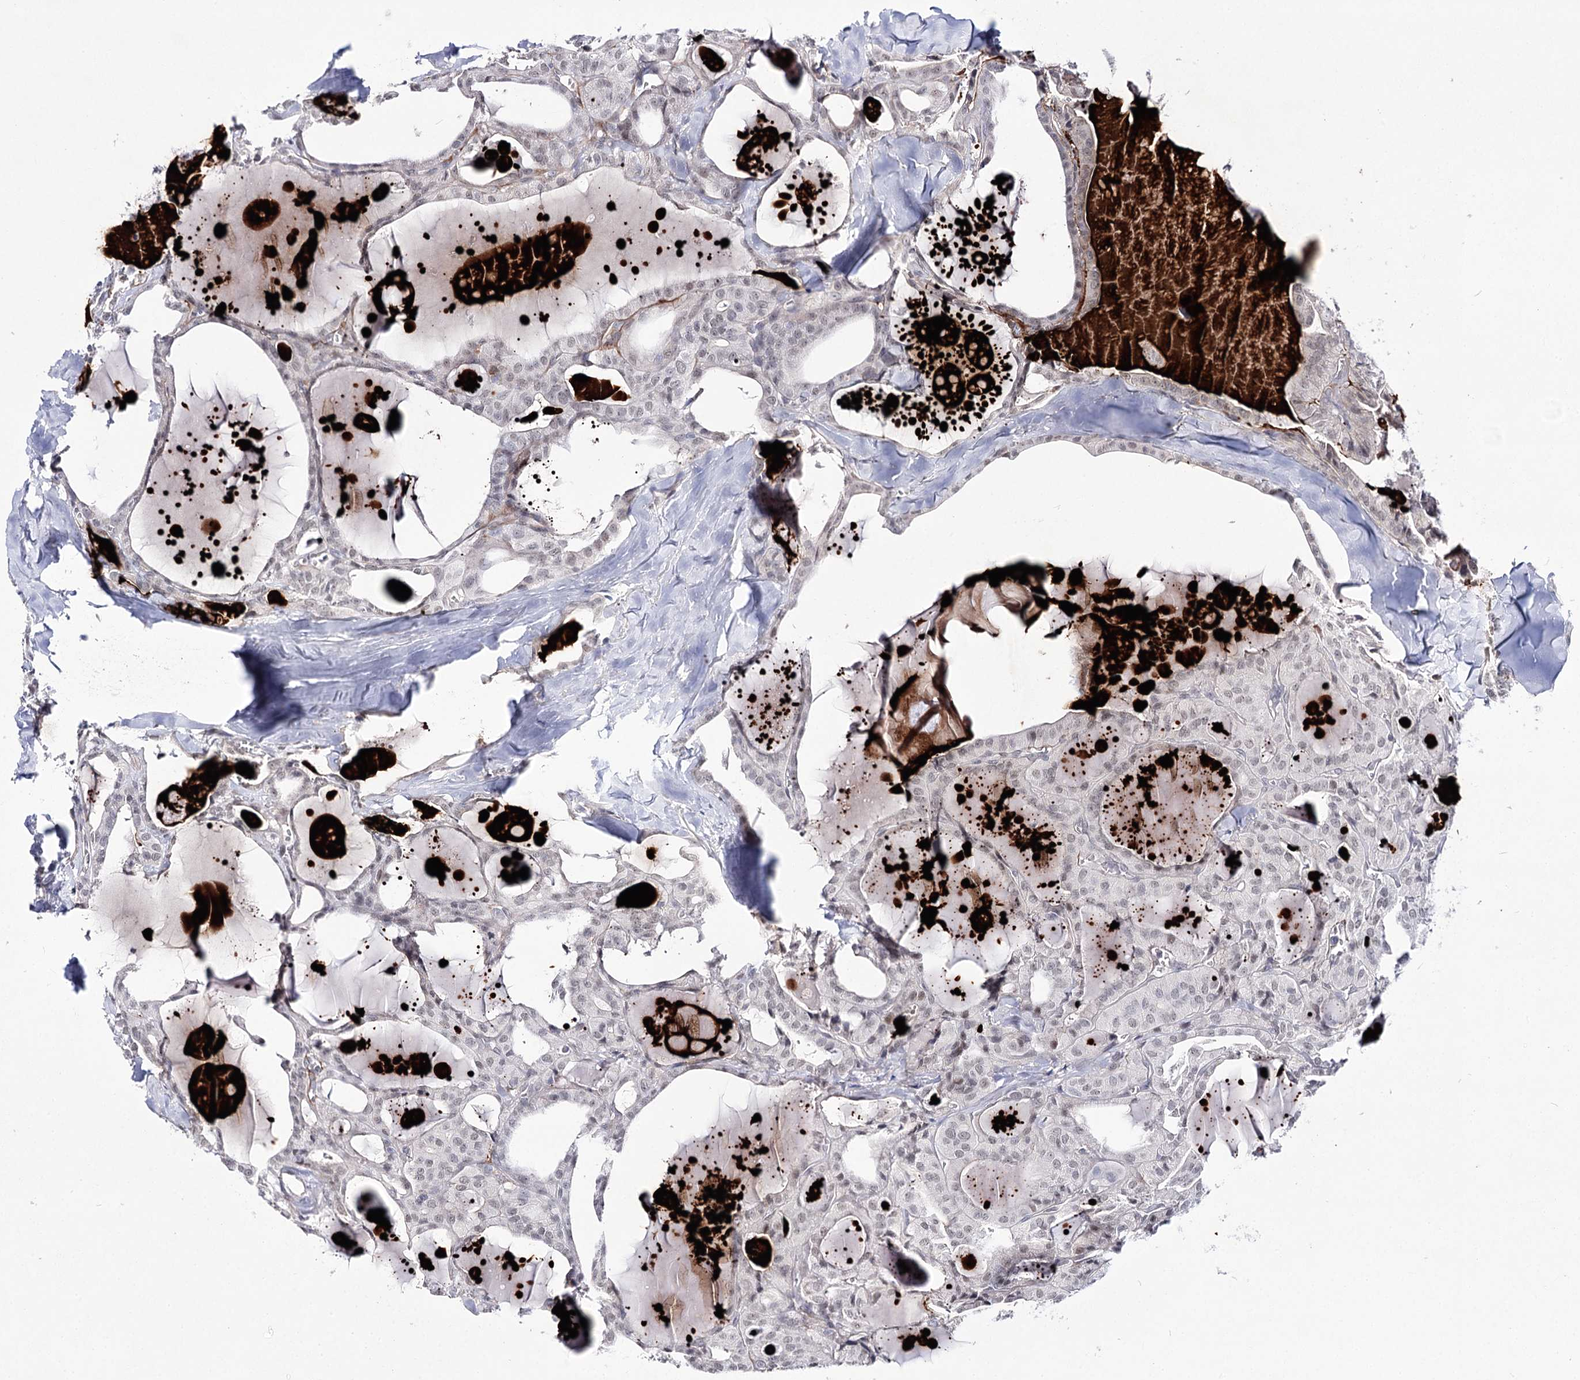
{"staining": {"intensity": "weak", "quantity": "25%-75%", "location": "nuclear"}, "tissue": "thyroid cancer", "cell_type": "Tumor cells", "image_type": "cancer", "snomed": [{"axis": "morphology", "description": "Papillary adenocarcinoma, NOS"}, {"axis": "topography", "description": "Thyroid gland"}], "caption": "Papillary adenocarcinoma (thyroid) stained with DAB immunohistochemistry (IHC) displays low levels of weak nuclear expression in about 25%-75% of tumor cells. The staining was performed using DAB (3,3'-diaminobenzidine), with brown indicating positive protein expression. Nuclei are stained blue with hematoxylin.", "gene": "ATP10B", "patient": {"sex": "male", "age": 52}}